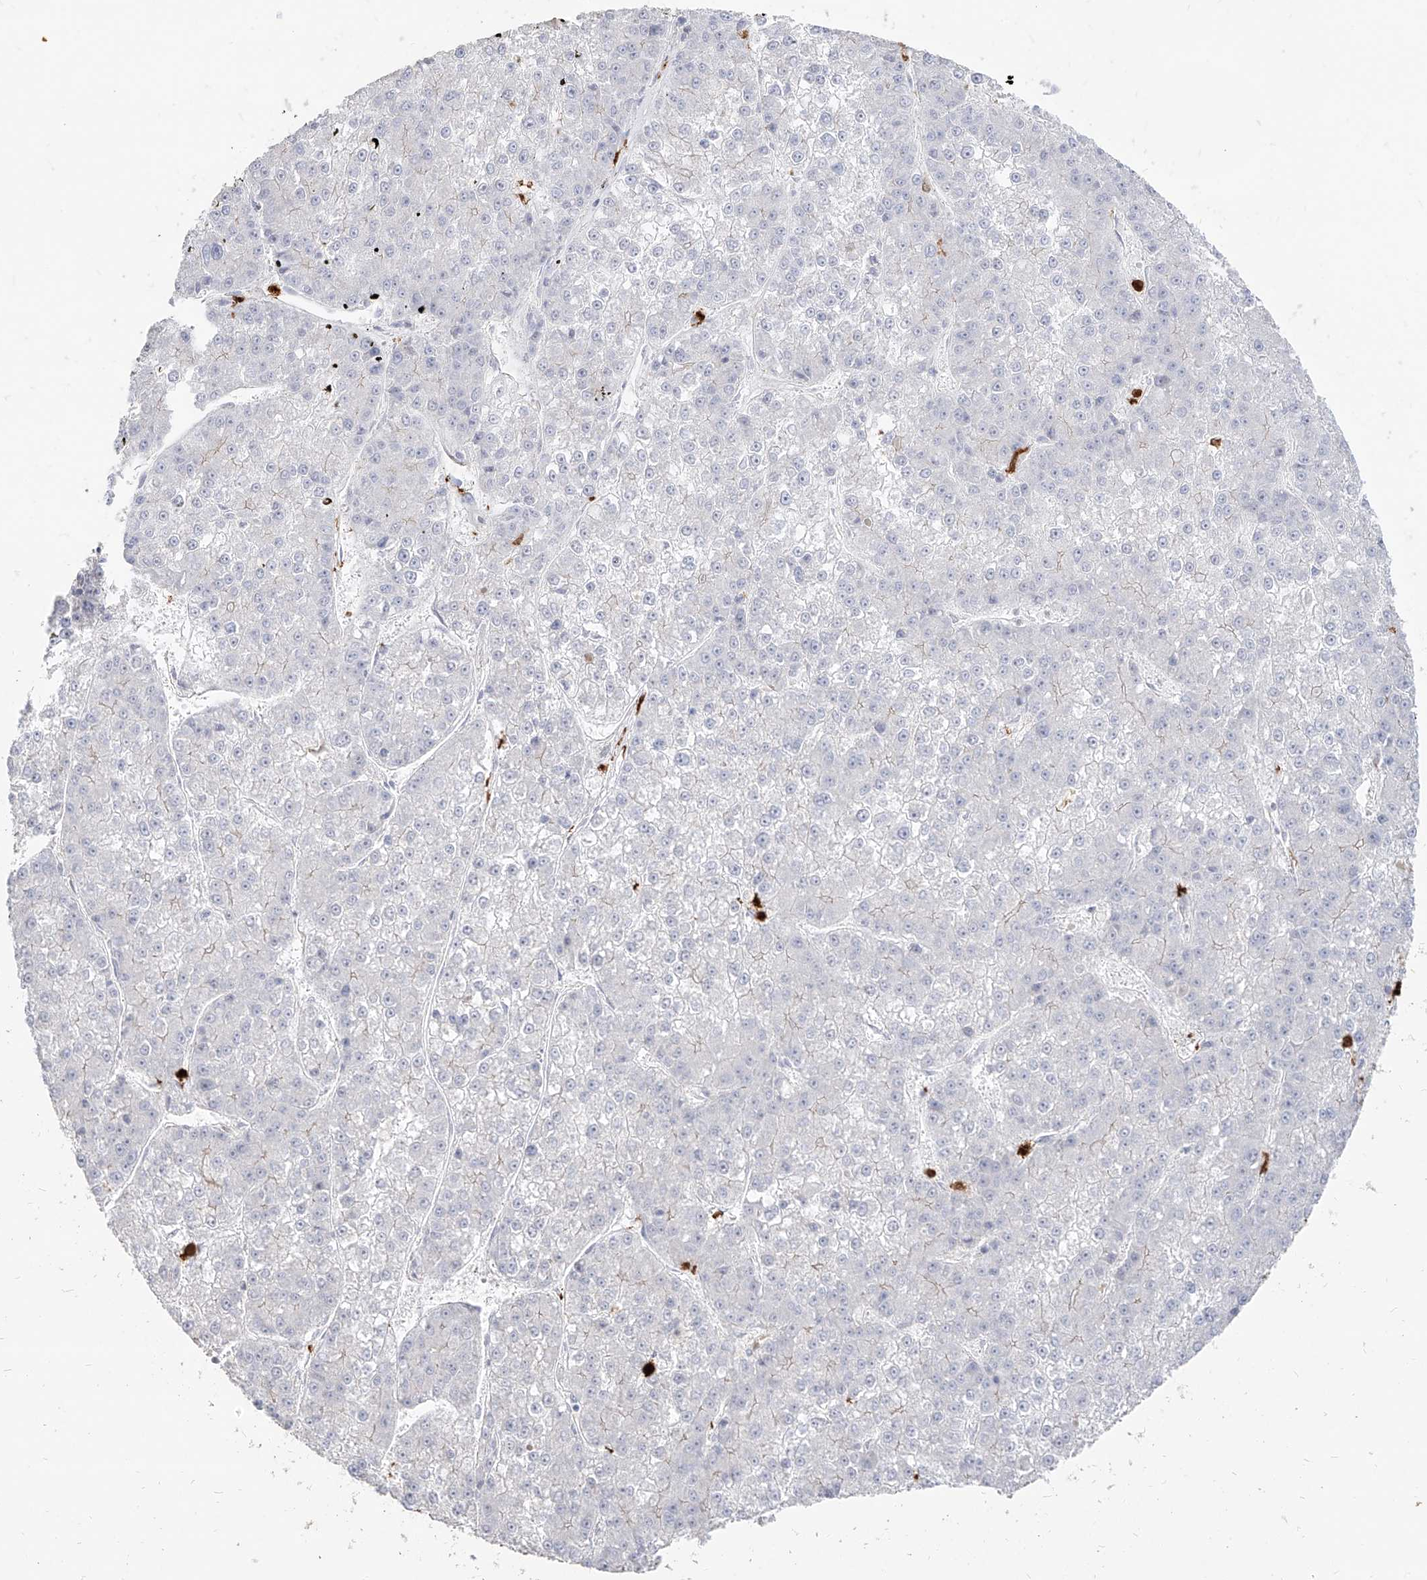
{"staining": {"intensity": "negative", "quantity": "none", "location": "none"}, "tissue": "liver cancer", "cell_type": "Tumor cells", "image_type": "cancer", "snomed": [{"axis": "morphology", "description": "Carcinoma, Hepatocellular, NOS"}, {"axis": "topography", "description": "Liver"}], "caption": "IHC micrograph of neoplastic tissue: liver hepatocellular carcinoma stained with DAB (3,3'-diaminobenzidine) demonstrates no significant protein positivity in tumor cells.", "gene": "ZNF227", "patient": {"sex": "female", "age": 73}}